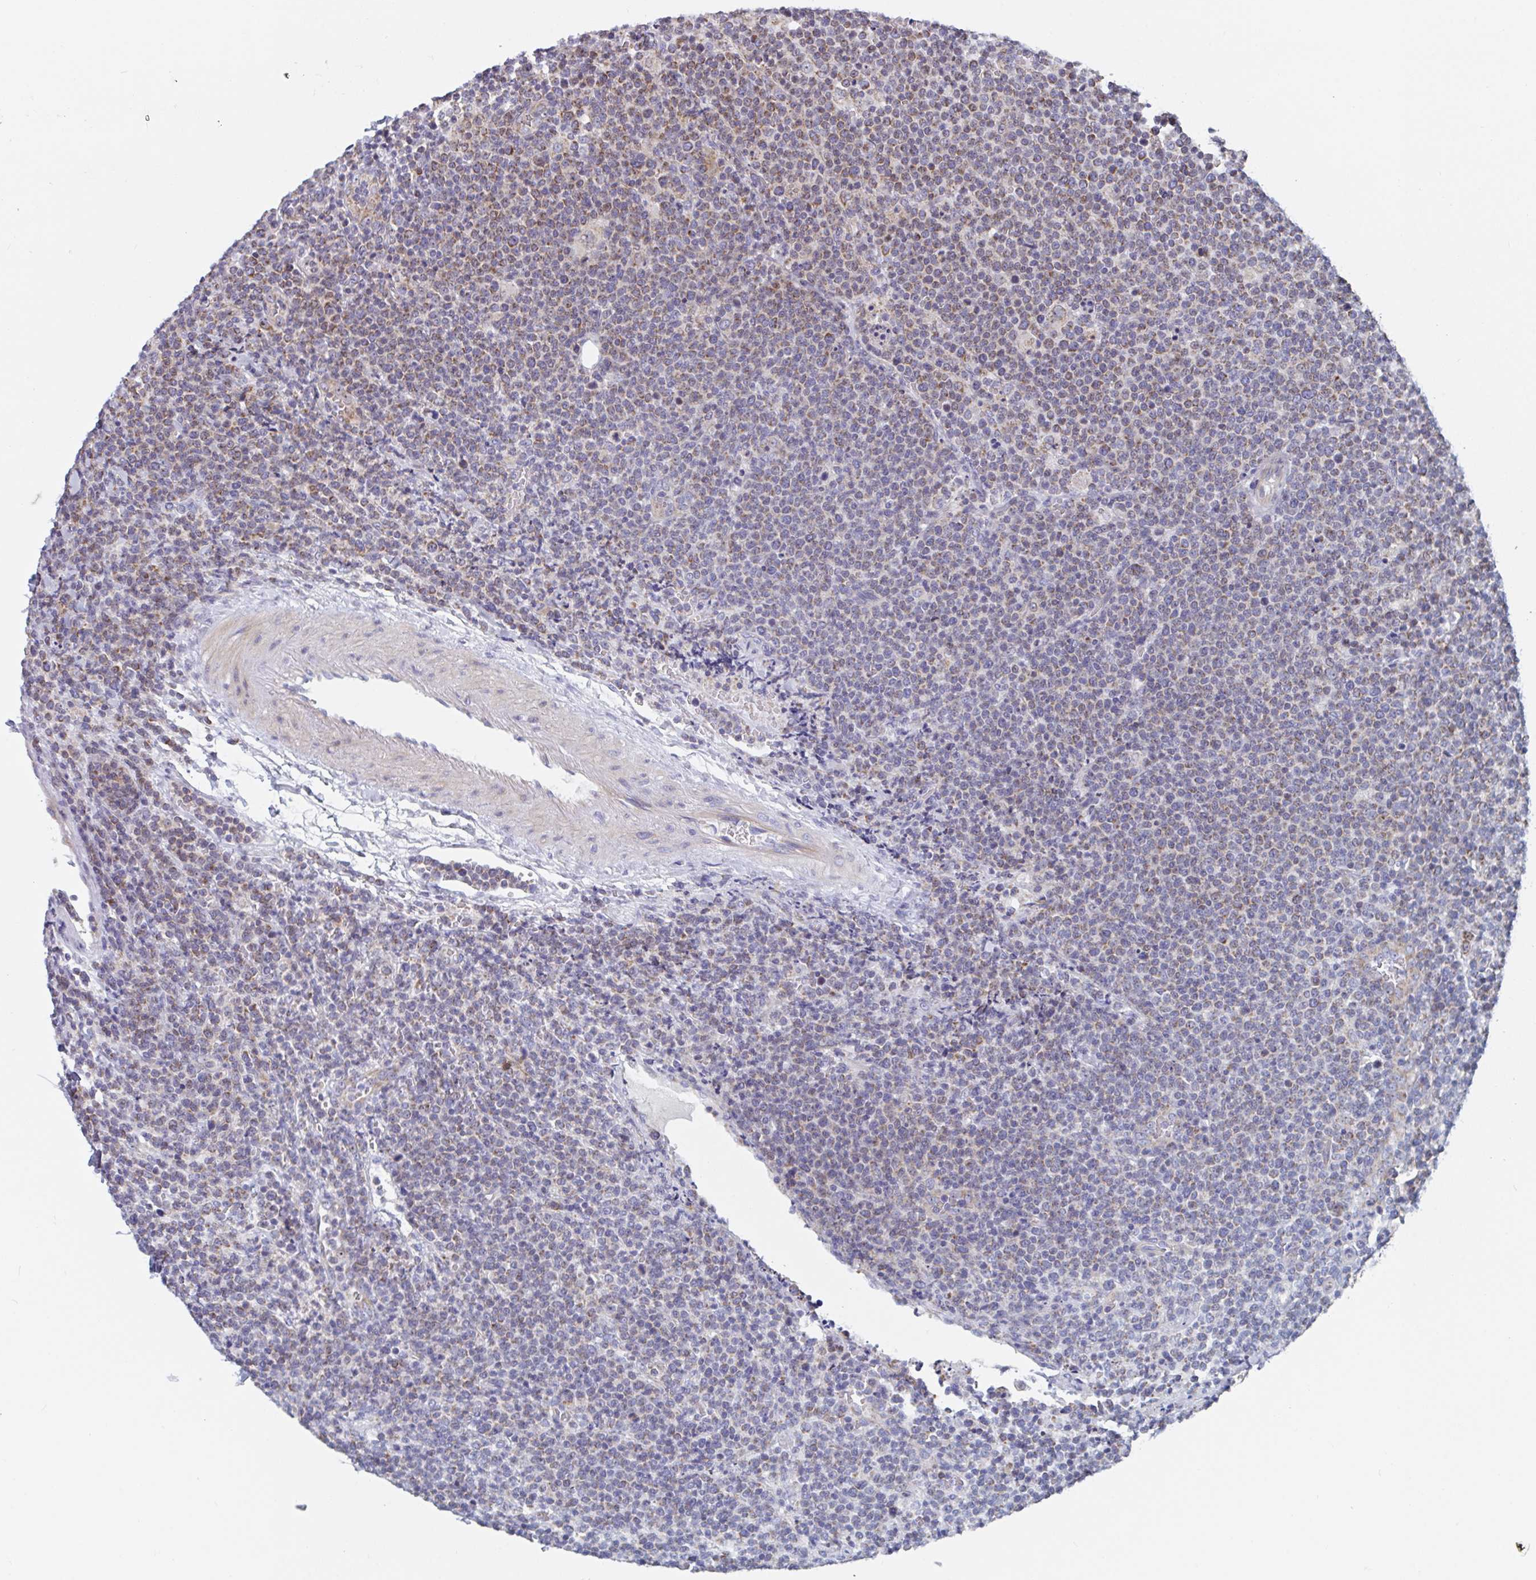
{"staining": {"intensity": "moderate", "quantity": "25%-75%", "location": "cytoplasmic/membranous"}, "tissue": "lymphoma", "cell_type": "Tumor cells", "image_type": "cancer", "snomed": [{"axis": "morphology", "description": "Malignant lymphoma, non-Hodgkin's type, High grade"}, {"axis": "topography", "description": "Lymph node"}], "caption": "Immunohistochemical staining of human lymphoma shows medium levels of moderate cytoplasmic/membranous positivity in about 25%-75% of tumor cells. The staining was performed using DAB to visualize the protein expression in brown, while the nuclei were stained in blue with hematoxylin (Magnification: 20x).", "gene": "MRPL53", "patient": {"sex": "male", "age": 61}}